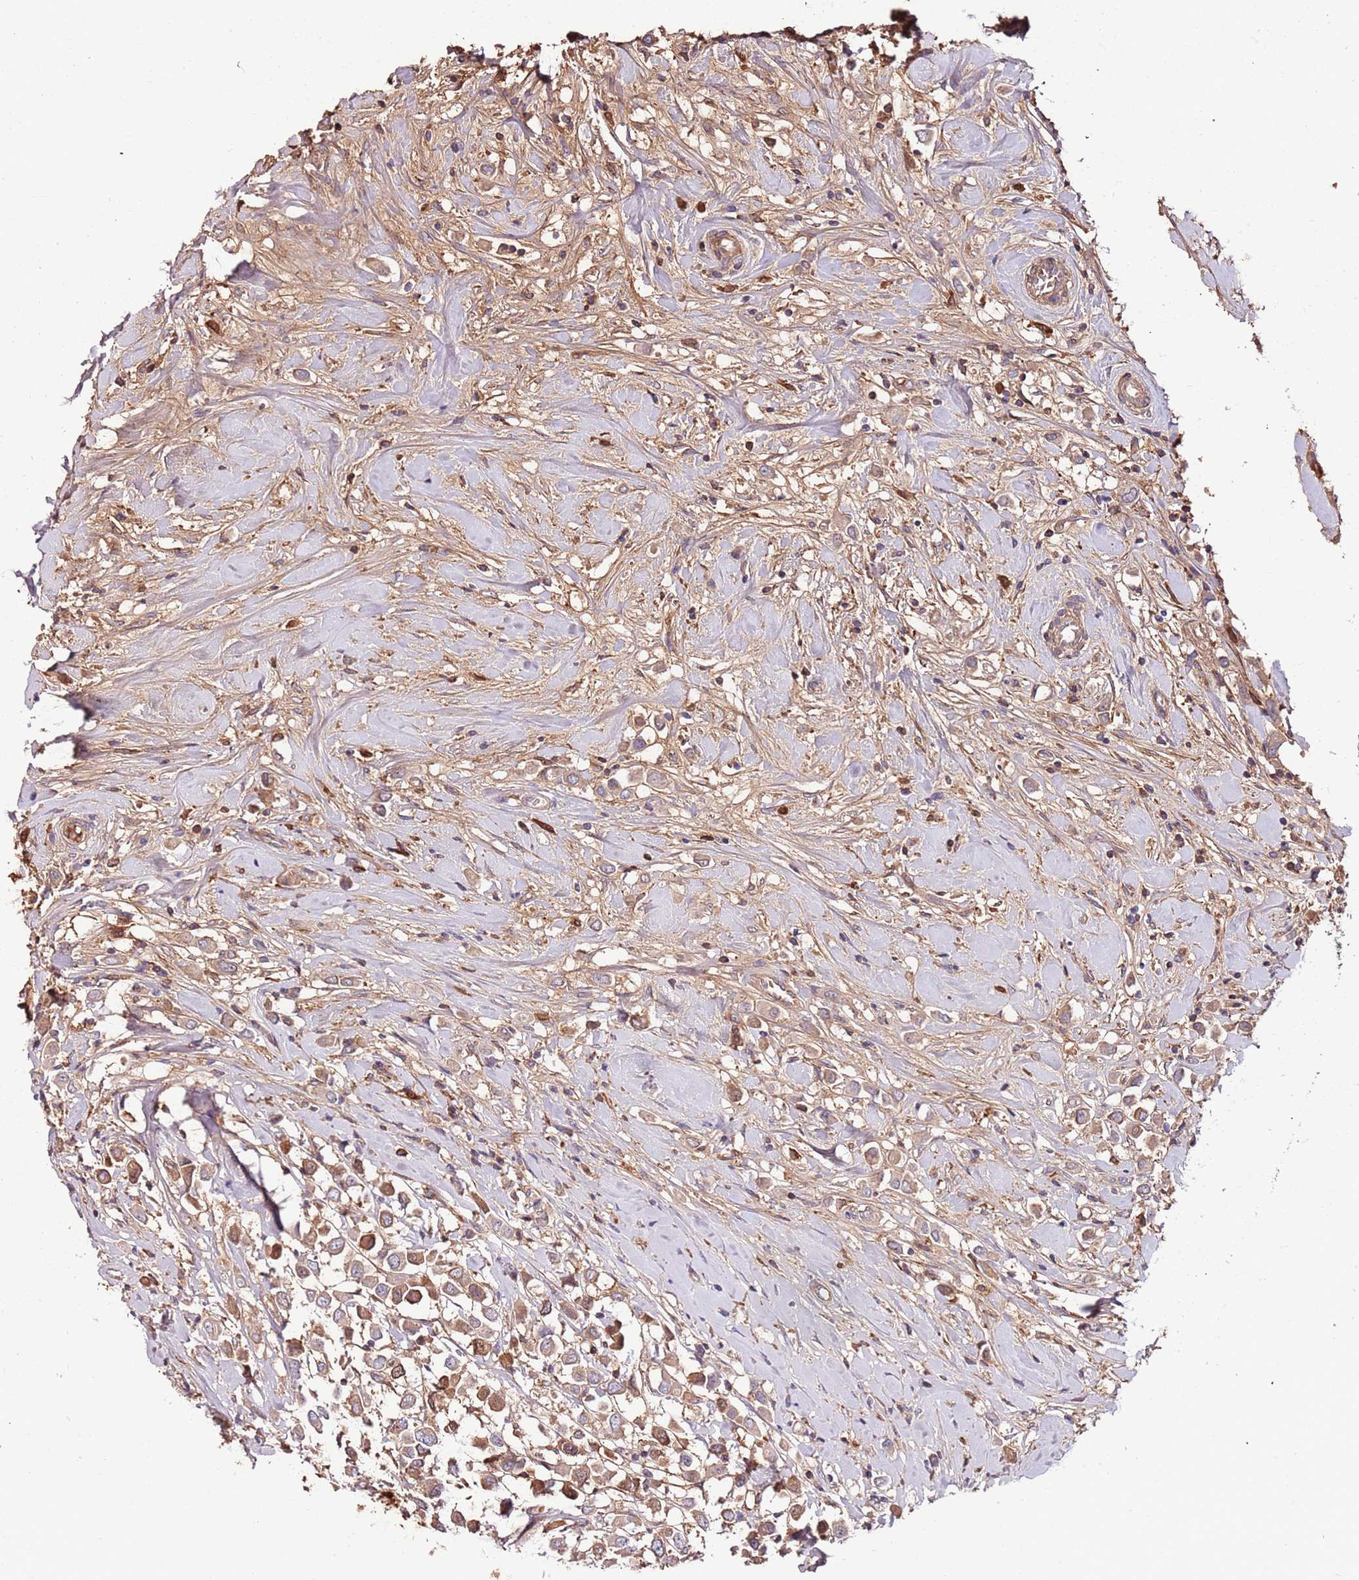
{"staining": {"intensity": "moderate", "quantity": ">75%", "location": "cytoplasmic/membranous"}, "tissue": "breast cancer", "cell_type": "Tumor cells", "image_type": "cancer", "snomed": [{"axis": "morphology", "description": "Duct carcinoma"}, {"axis": "topography", "description": "Breast"}], "caption": "An immunohistochemistry photomicrograph of neoplastic tissue is shown. Protein staining in brown shows moderate cytoplasmic/membranous positivity in breast cancer within tumor cells.", "gene": "DENR", "patient": {"sex": "female", "age": 61}}